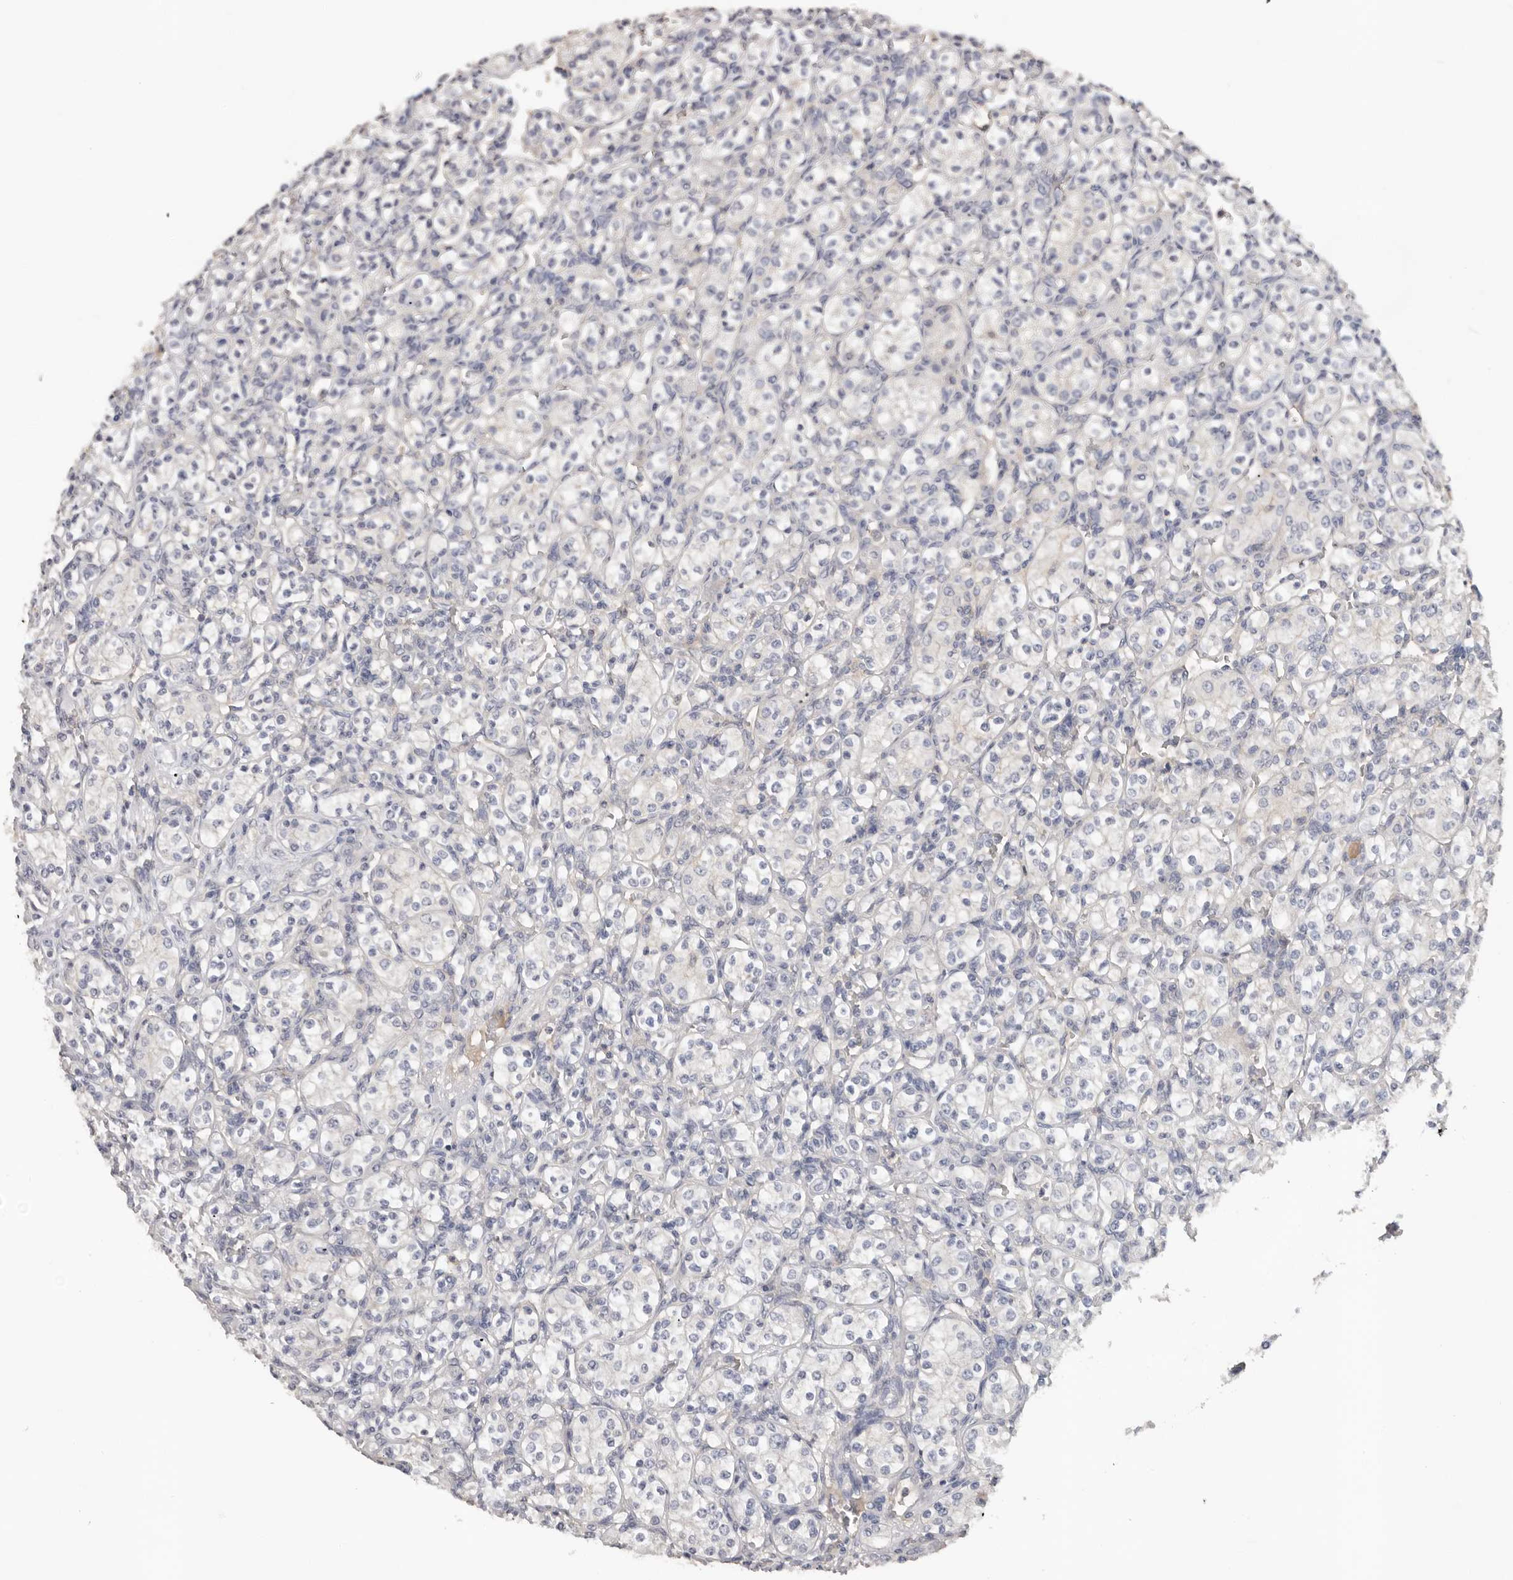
{"staining": {"intensity": "negative", "quantity": "none", "location": "none"}, "tissue": "renal cancer", "cell_type": "Tumor cells", "image_type": "cancer", "snomed": [{"axis": "morphology", "description": "Adenocarcinoma, NOS"}, {"axis": "topography", "description": "Kidney"}], "caption": "IHC micrograph of adenocarcinoma (renal) stained for a protein (brown), which demonstrates no expression in tumor cells.", "gene": "WDTC1", "patient": {"sex": "male", "age": 77}}